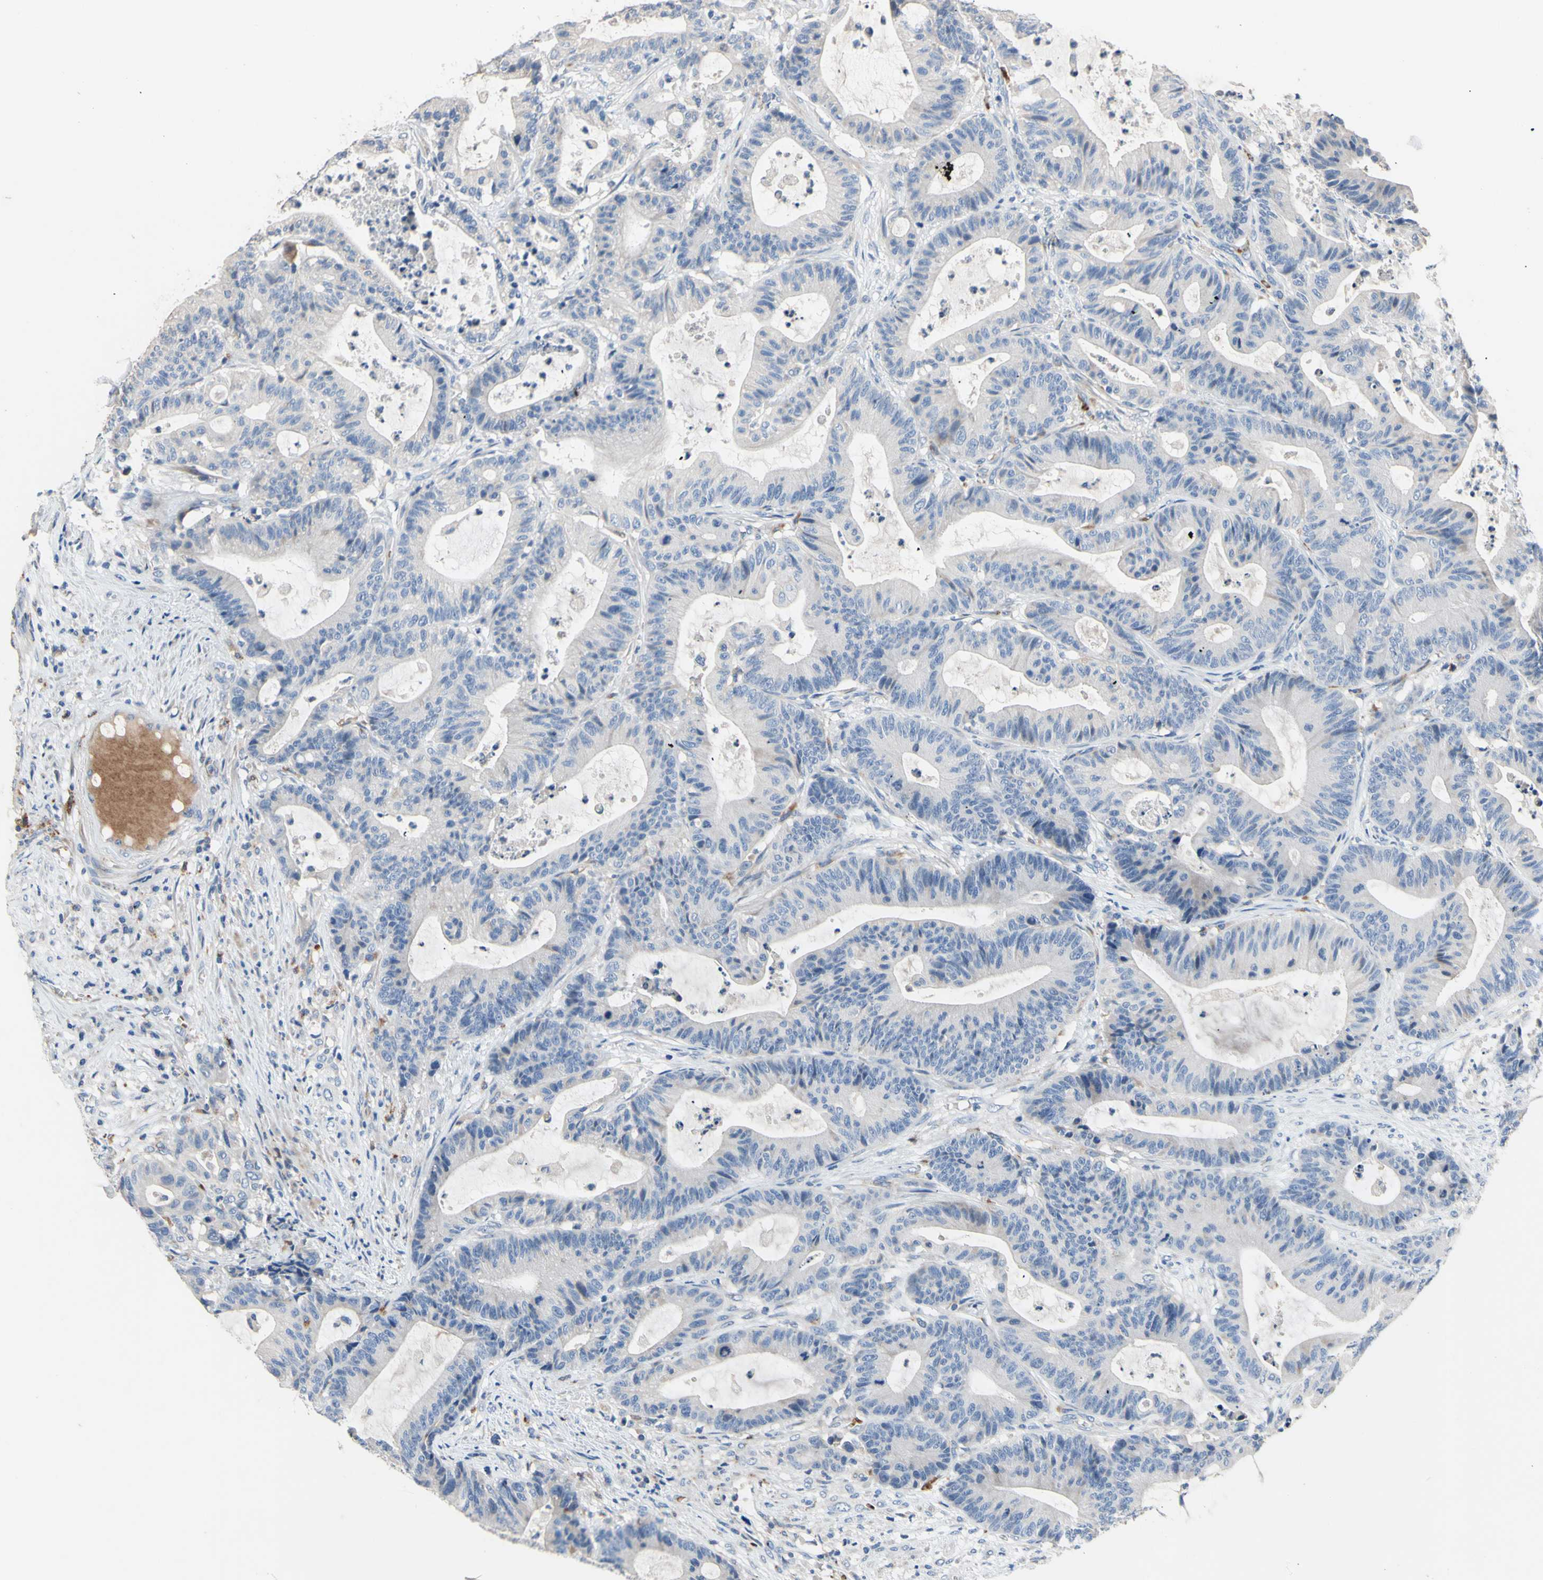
{"staining": {"intensity": "negative", "quantity": "none", "location": "none"}, "tissue": "colorectal cancer", "cell_type": "Tumor cells", "image_type": "cancer", "snomed": [{"axis": "morphology", "description": "Adenocarcinoma, NOS"}, {"axis": "topography", "description": "Colon"}], "caption": "High power microscopy photomicrograph of an immunohistochemistry (IHC) micrograph of adenocarcinoma (colorectal), revealing no significant positivity in tumor cells.", "gene": "CDON", "patient": {"sex": "female", "age": 84}}